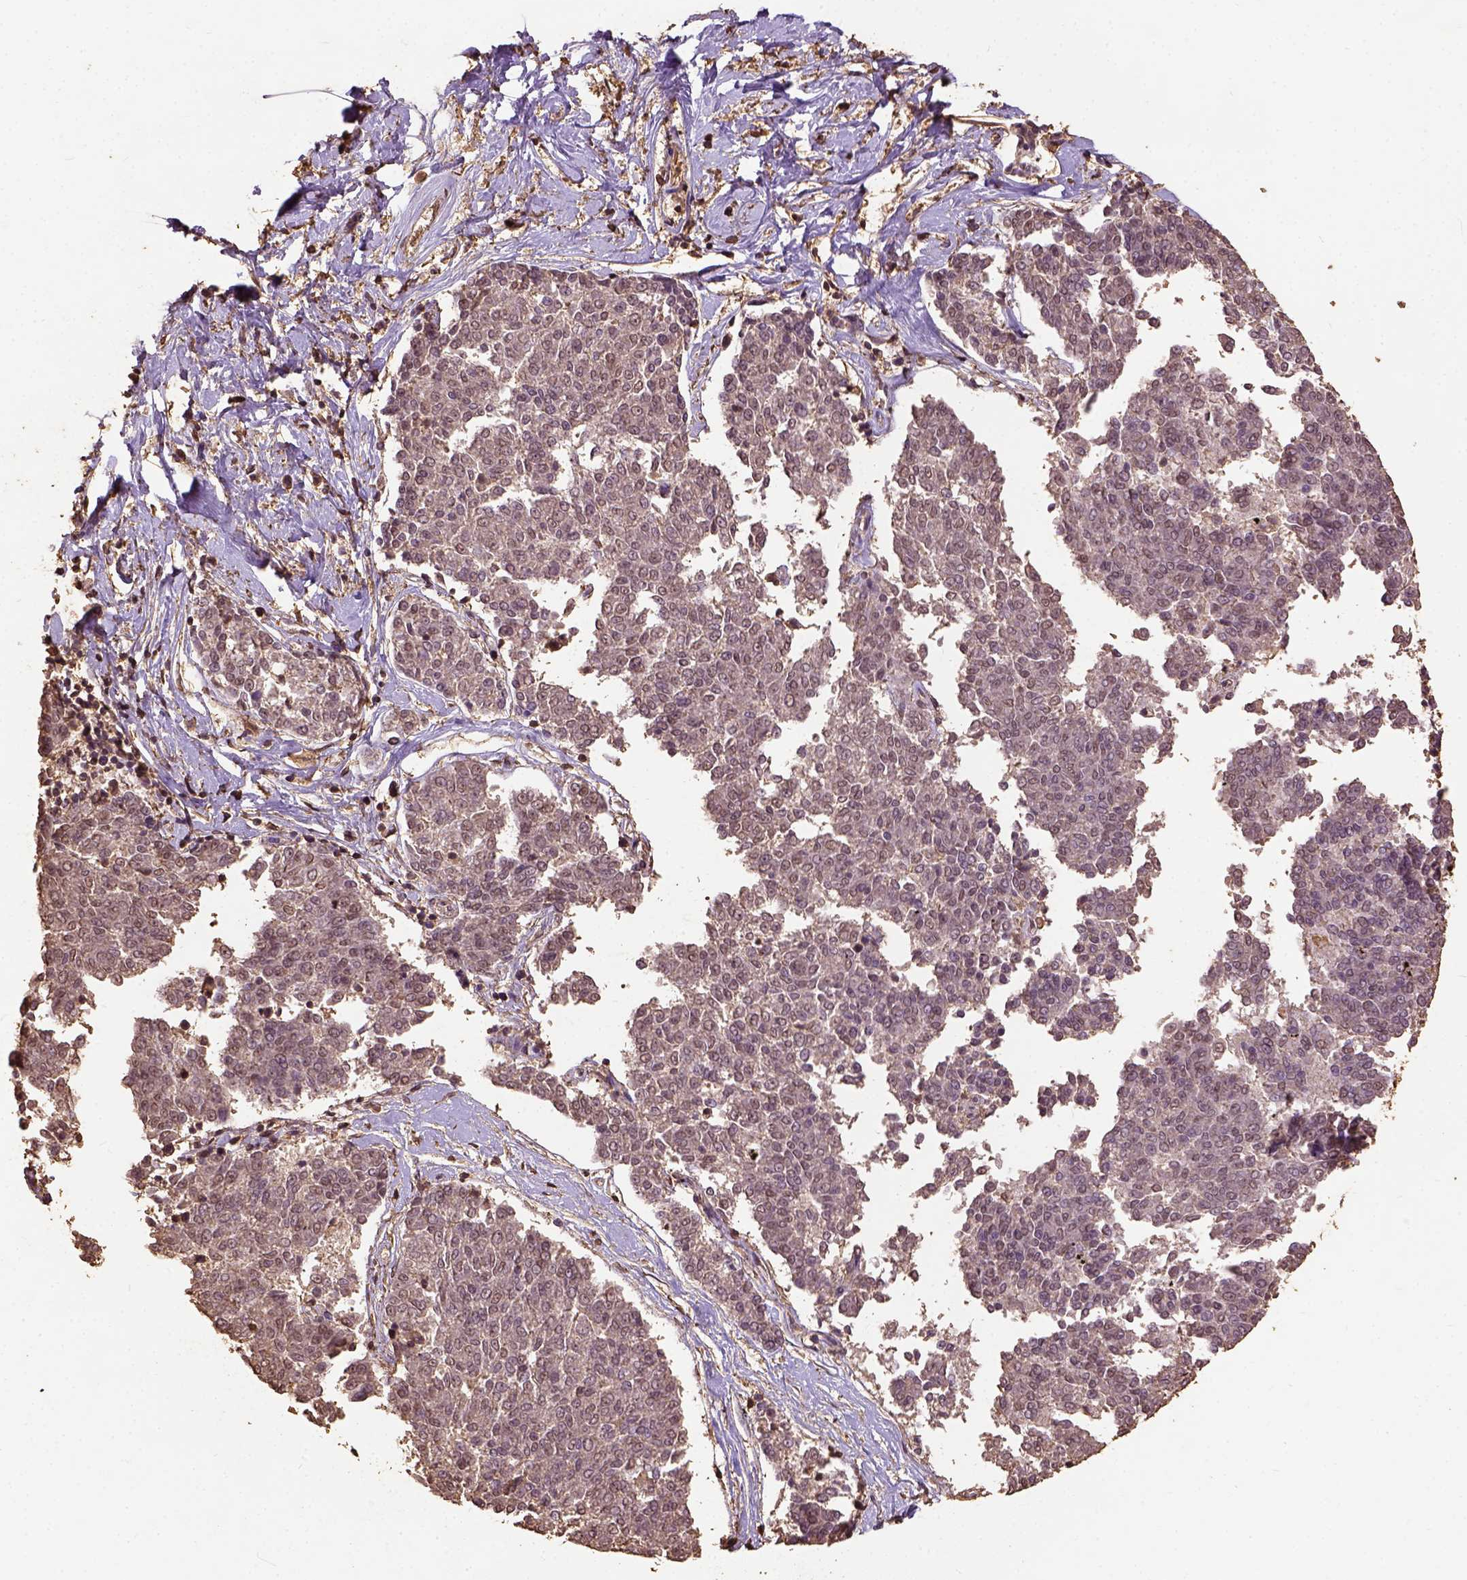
{"staining": {"intensity": "weak", "quantity": "25%-75%", "location": "nuclear"}, "tissue": "melanoma", "cell_type": "Tumor cells", "image_type": "cancer", "snomed": [{"axis": "morphology", "description": "Malignant melanoma, NOS"}, {"axis": "topography", "description": "Skin"}], "caption": "Protein expression analysis of human malignant melanoma reveals weak nuclear expression in approximately 25%-75% of tumor cells.", "gene": "NACC1", "patient": {"sex": "female", "age": 72}}